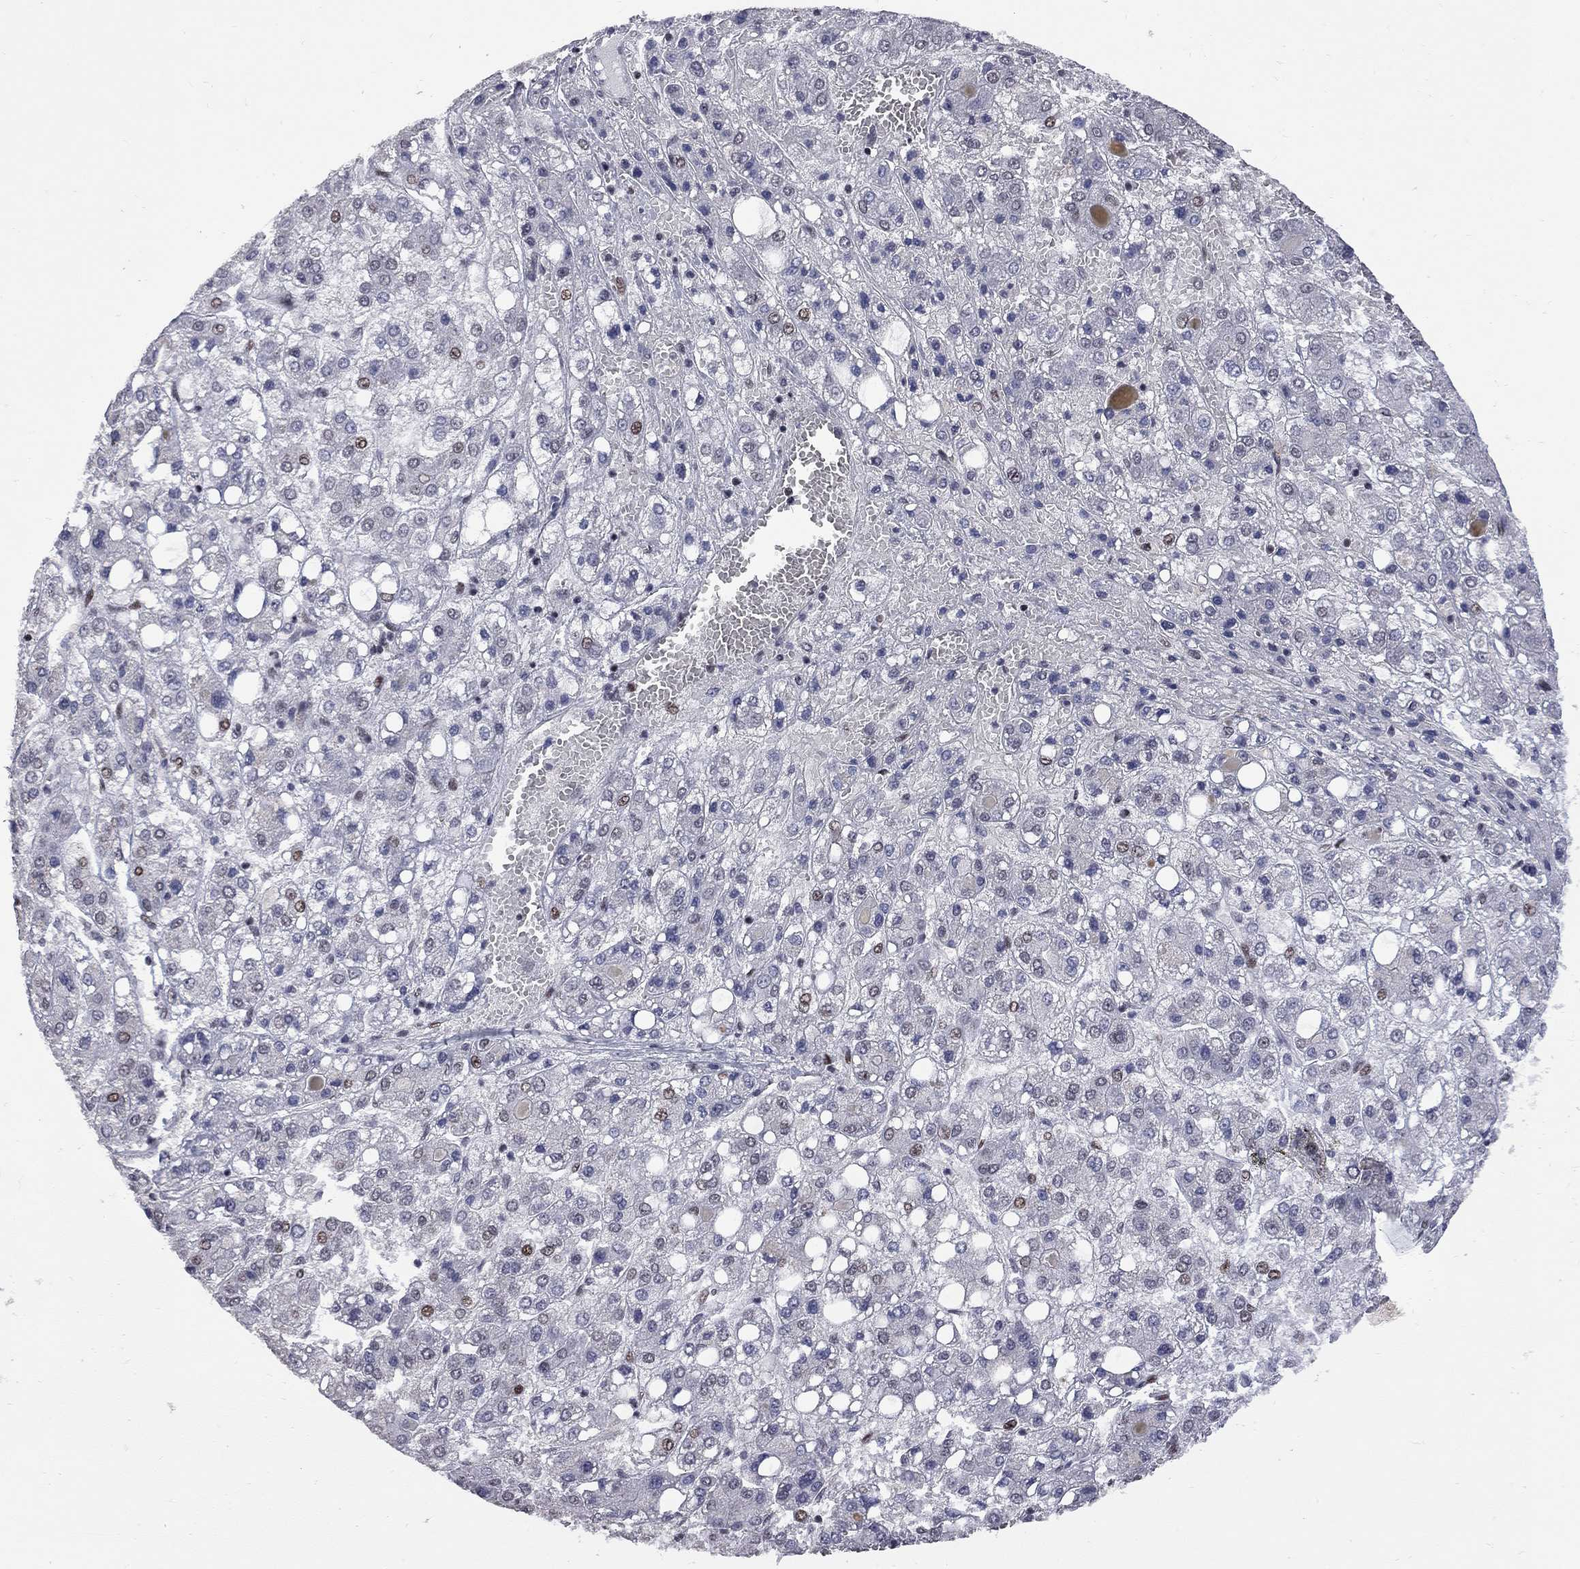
{"staining": {"intensity": "moderate", "quantity": "<25%", "location": "nuclear"}, "tissue": "liver cancer", "cell_type": "Tumor cells", "image_type": "cancer", "snomed": [{"axis": "morphology", "description": "Carcinoma, Hepatocellular, NOS"}, {"axis": "topography", "description": "Liver"}], "caption": "Protein expression analysis of liver cancer (hepatocellular carcinoma) displays moderate nuclear staining in approximately <25% of tumor cells.", "gene": "ZNF154", "patient": {"sex": "male", "age": 73}}